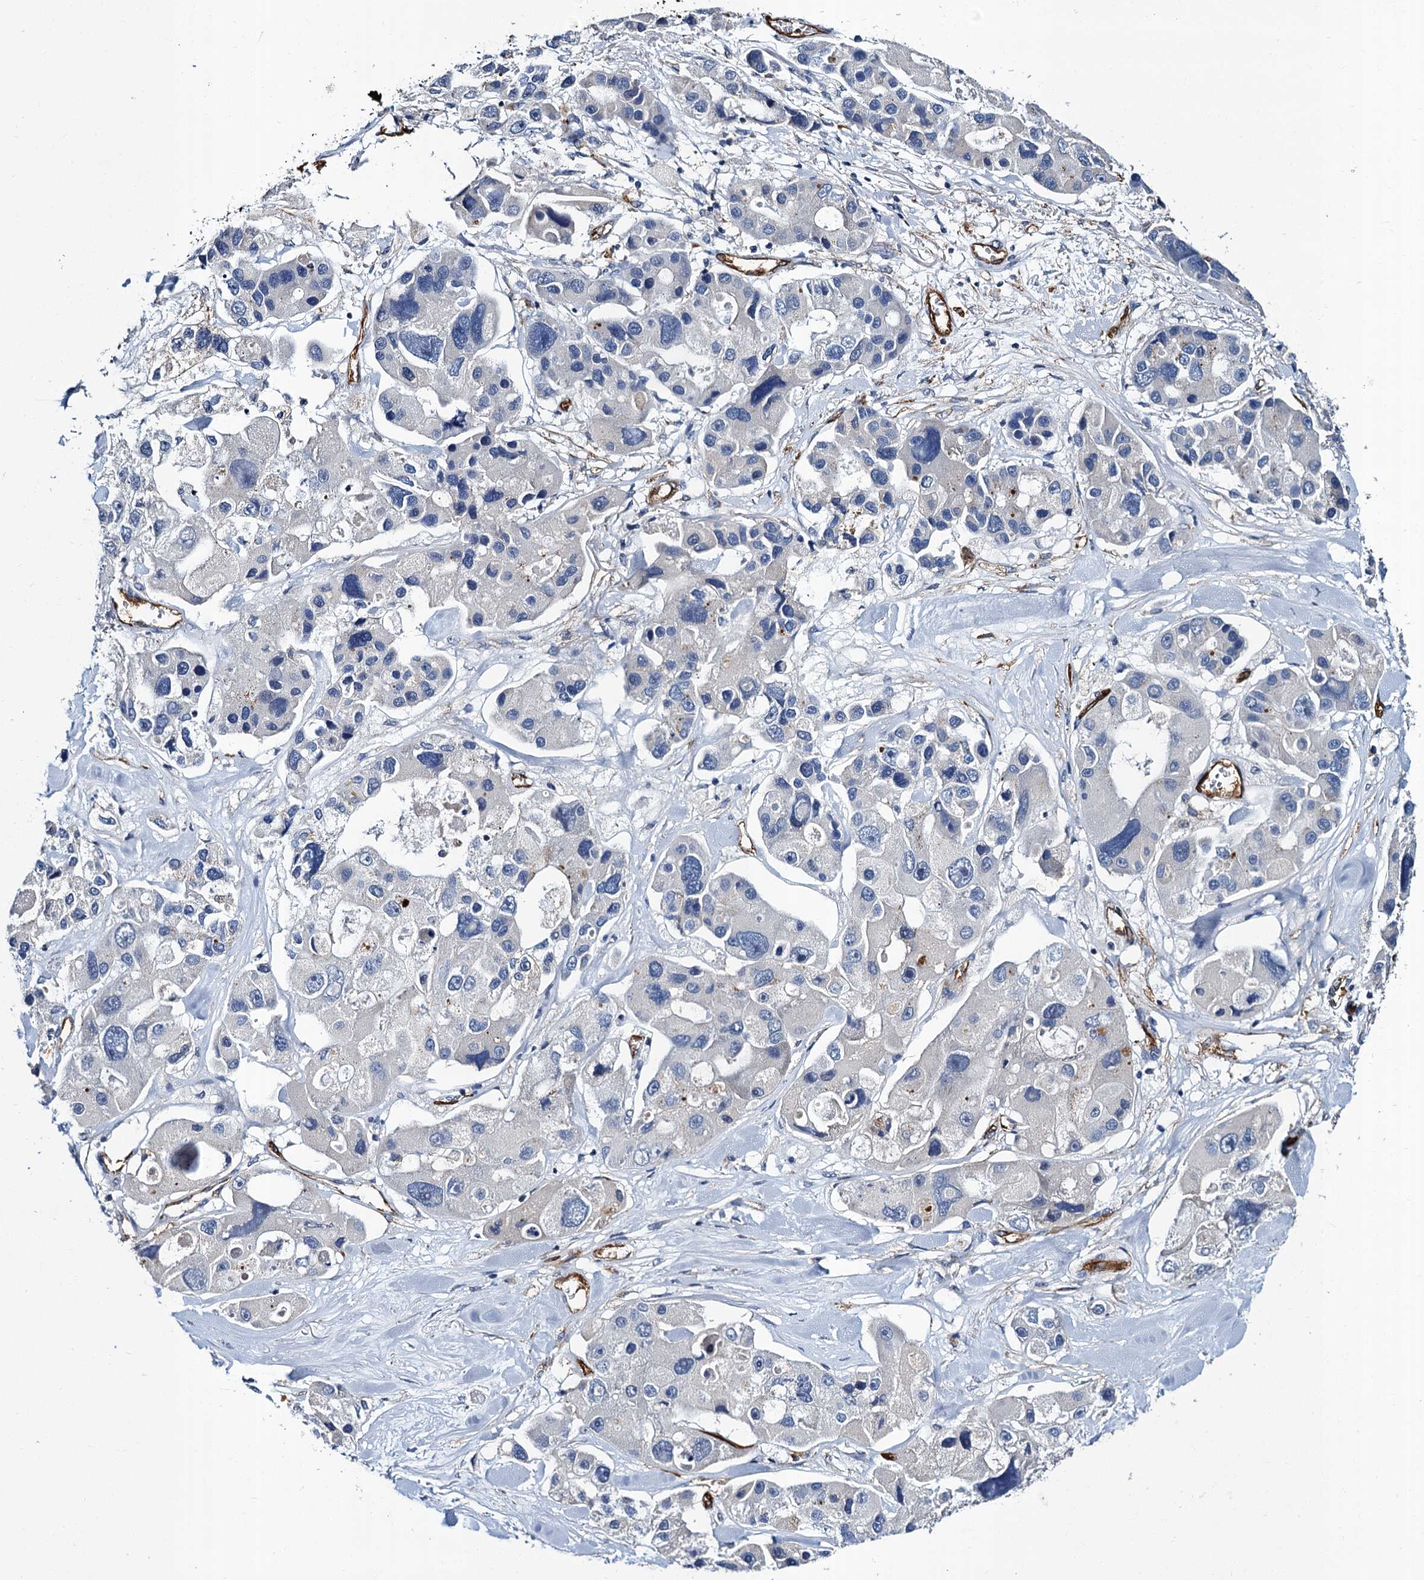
{"staining": {"intensity": "negative", "quantity": "none", "location": "none"}, "tissue": "lung cancer", "cell_type": "Tumor cells", "image_type": "cancer", "snomed": [{"axis": "morphology", "description": "Adenocarcinoma, NOS"}, {"axis": "topography", "description": "Lung"}], "caption": "This is an IHC histopathology image of lung cancer. There is no staining in tumor cells.", "gene": "CACNA1C", "patient": {"sex": "female", "age": 54}}